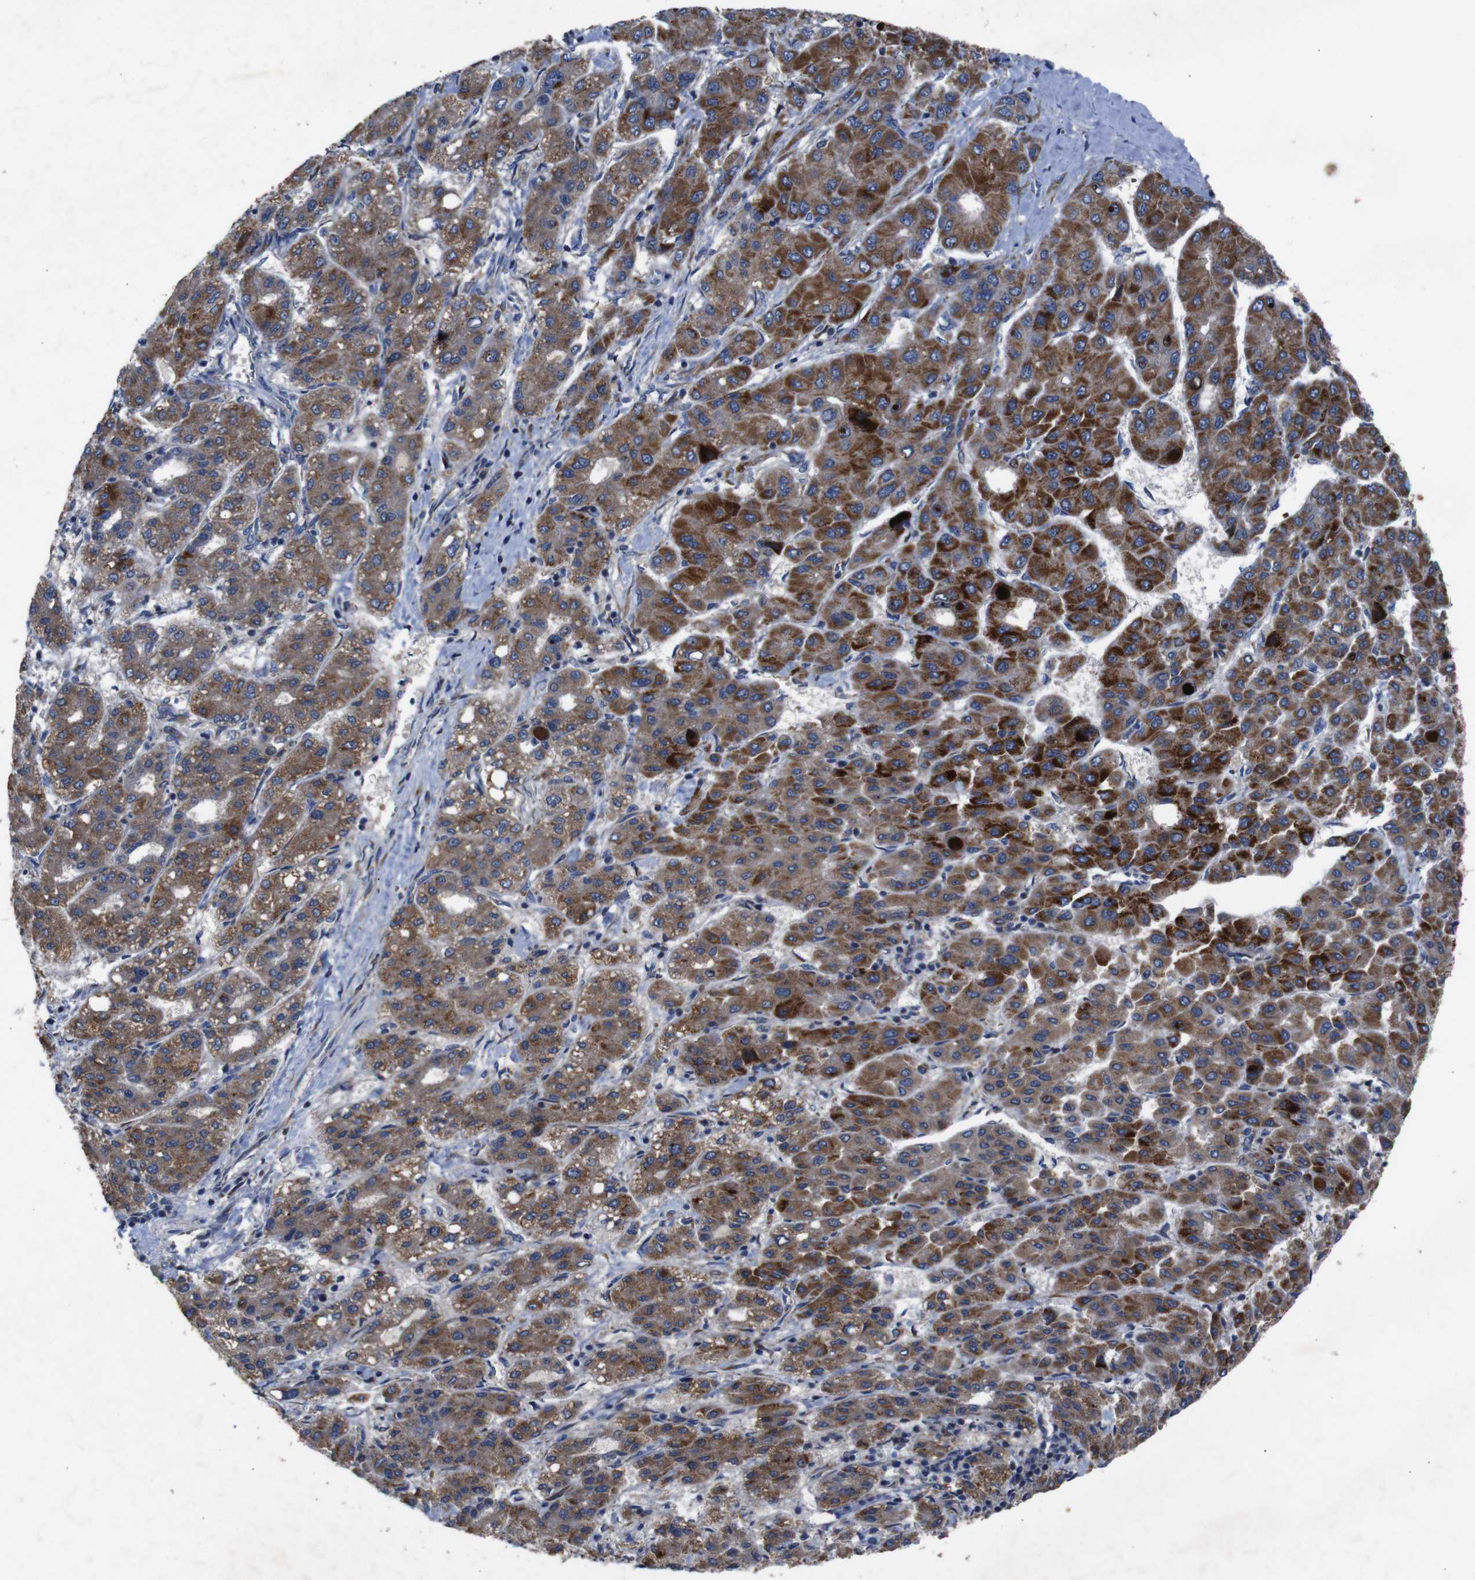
{"staining": {"intensity": "strong", "quantity": "25%-75%", "location": "cytoplasmic/membranous"}, "tissue": "liver cancer", "cell_type": "Tumor cells", "image_type": "cancer", "snomed": [{"axis": "morphology", "description": "Carcinoma, Hepatocellular, NOS"}, {"axis": "topography", "description": "Liver"}], "caption": "There is high levels of strong cytoplasmic/membranous staining in tumor cells of liver hepatocellular carcinoma, as demonstrated by immunohistochemical staining (brown color).", "gene": "CHST10", "patient": {"sex": "male", "age": 65}}